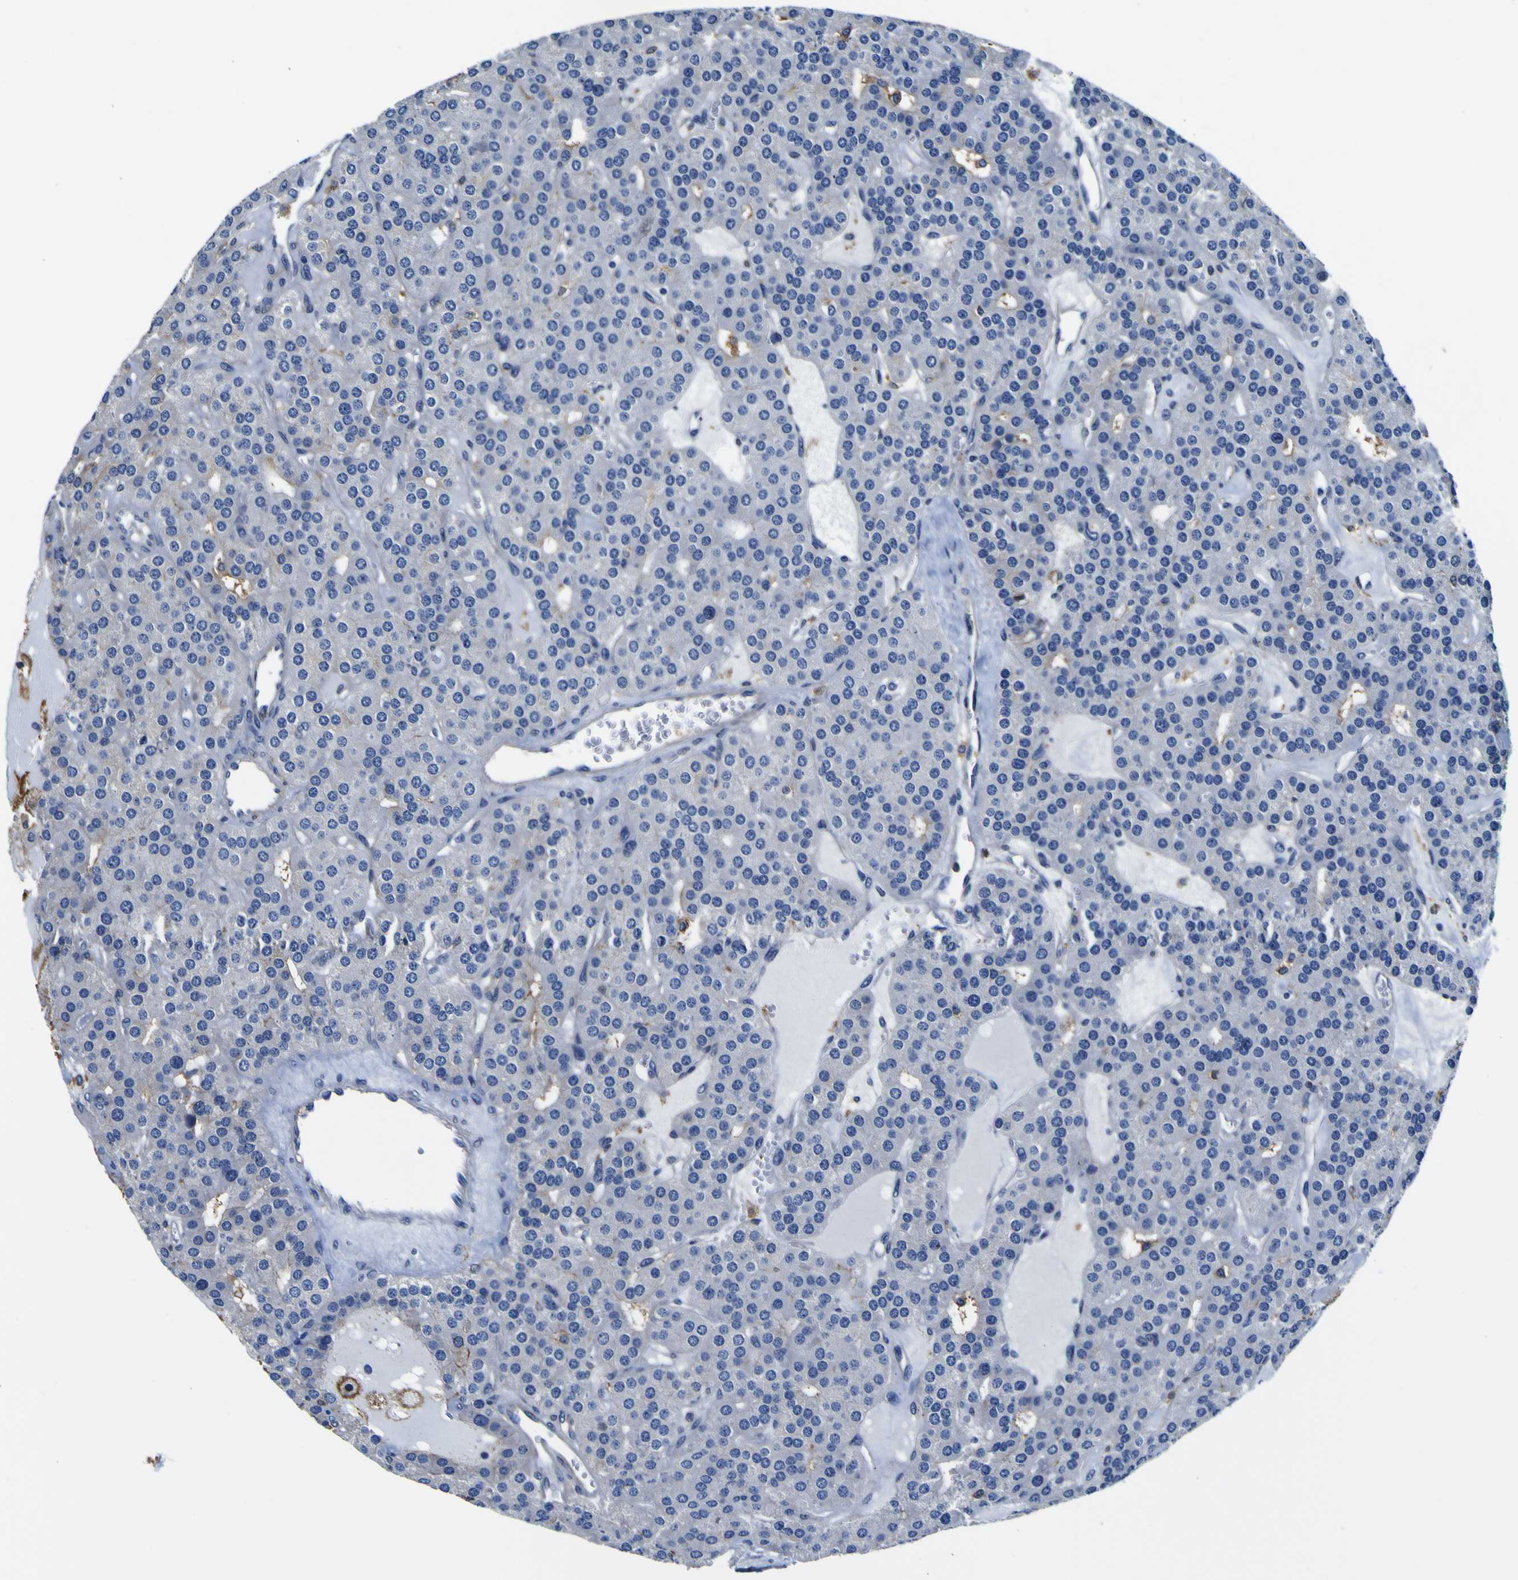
{"staining": {"intensity": "moderate", "quantity": "<25%", "location": "cytoplasmic/membranous"}, "tissue": "parathyroid gland", "cell_type": "Glandular cells", "image_type": "normal", "snomed": [{"axis": "morphology", "description": "Normal tissue, NOS"}, {"axis": "morphology", "description": "Adenoma, NOS"}, {"axis": "topography", "description": "Parathyroid gland"}], "caption": "Normal parathyroid gland was stained to show a protein in brown. There is low levels of moderate cytoplasmic/membranous staining in about <25% of glandular cells.", "gene": "PXDN", "patient": {"sex": "female", "age": 86}}